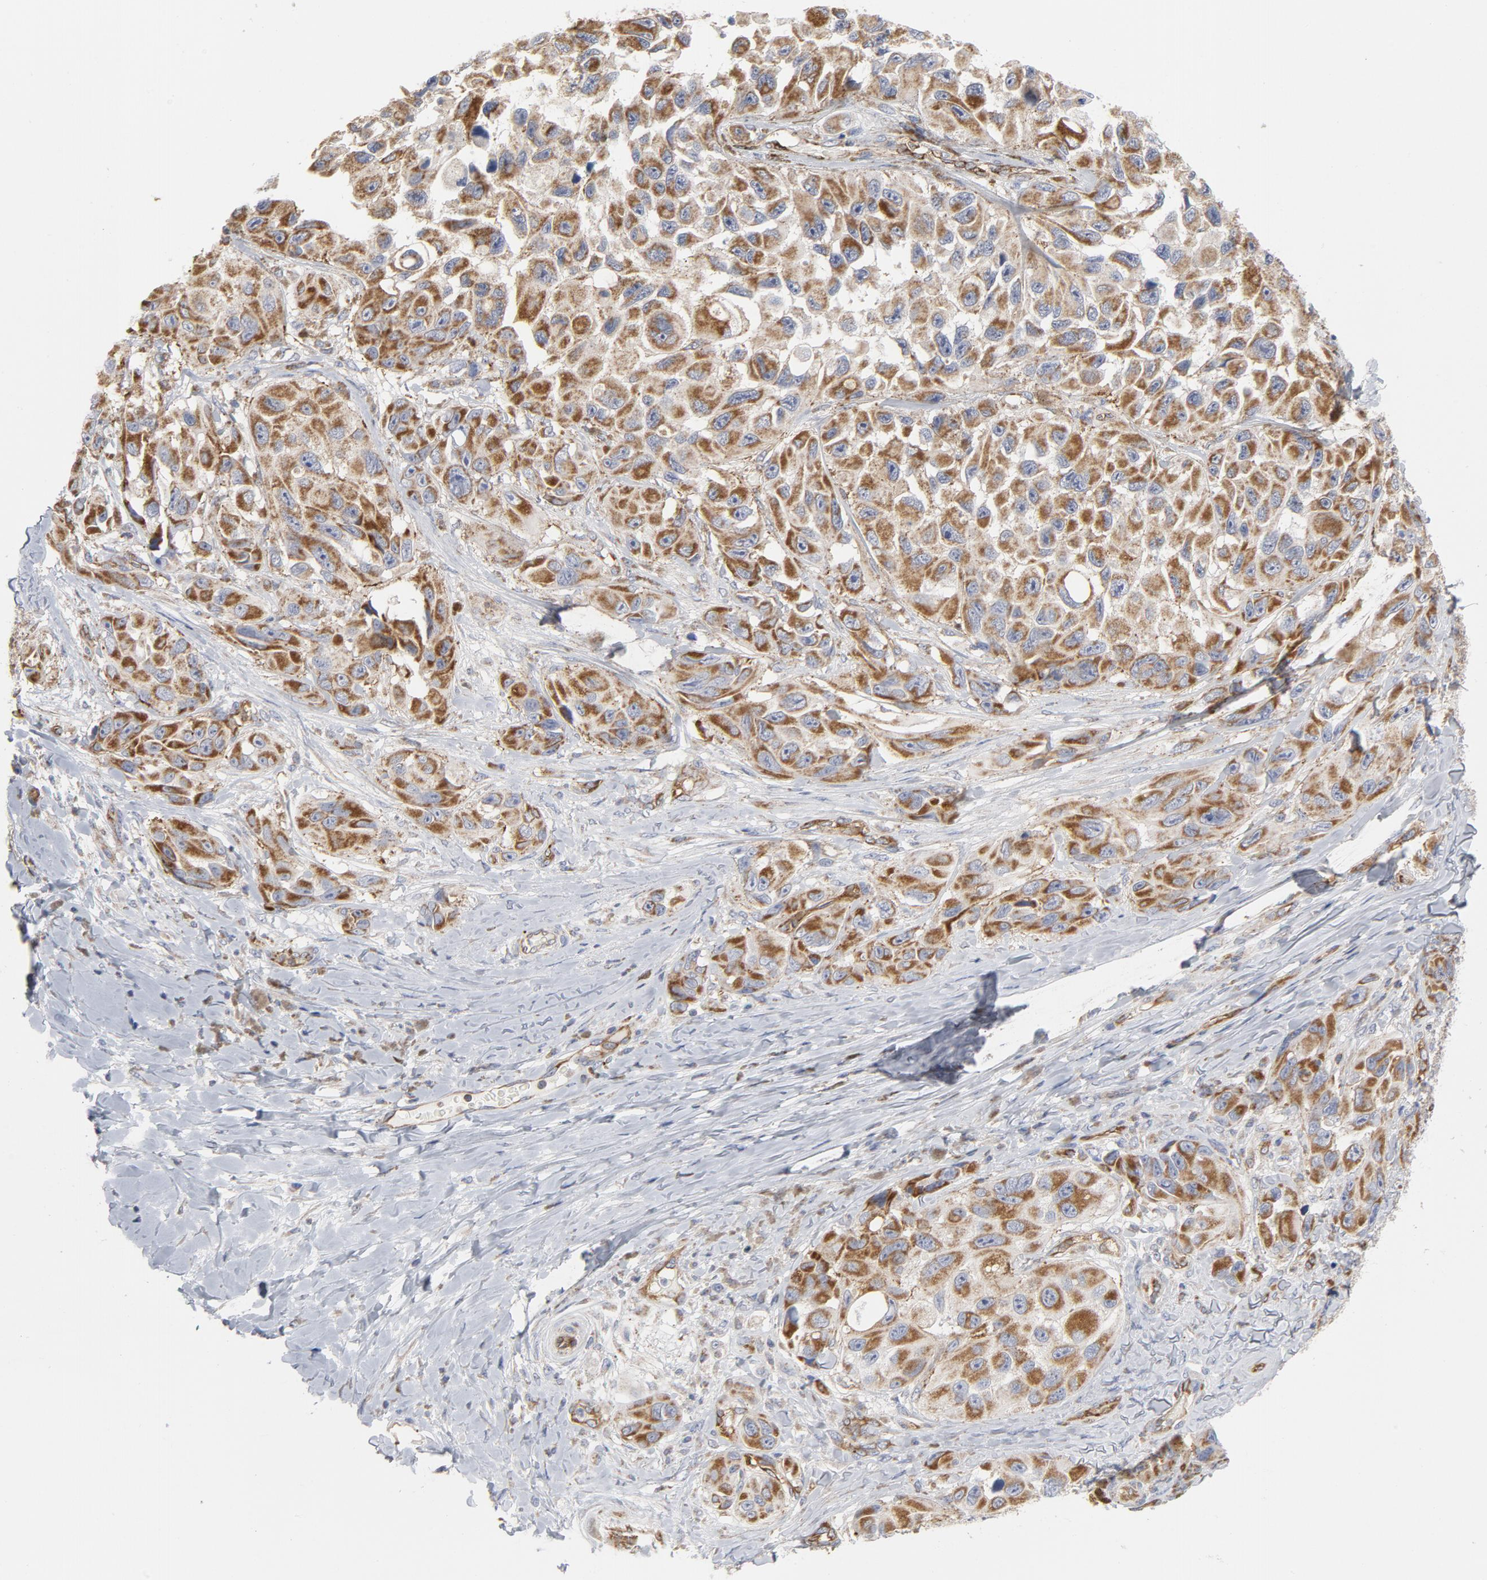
{"staining": {"intensity": "moderate", "quantity": ">75%", "location": "cytoplasmic/membranous"}, "tissue": "melanoma", "cell_type": "Tumor cells", "image_type": "cancer", "snomed": [{"axis": "morphology", "description": "Malignant melanoma, NOS"}, {"axis": "topography", "description": "Skin"}], "caption": "This photomicrograph shows malignant melanoma stained with immunohistochemistry (IHC) to label a protein in brown. The cytoplasmic/membranous of tumor cells show moderate positivity for the protein. Nuclei are counter-stained blue.", "gene": "OXA1L", "patient": {"sex": "female", "age": 73}}